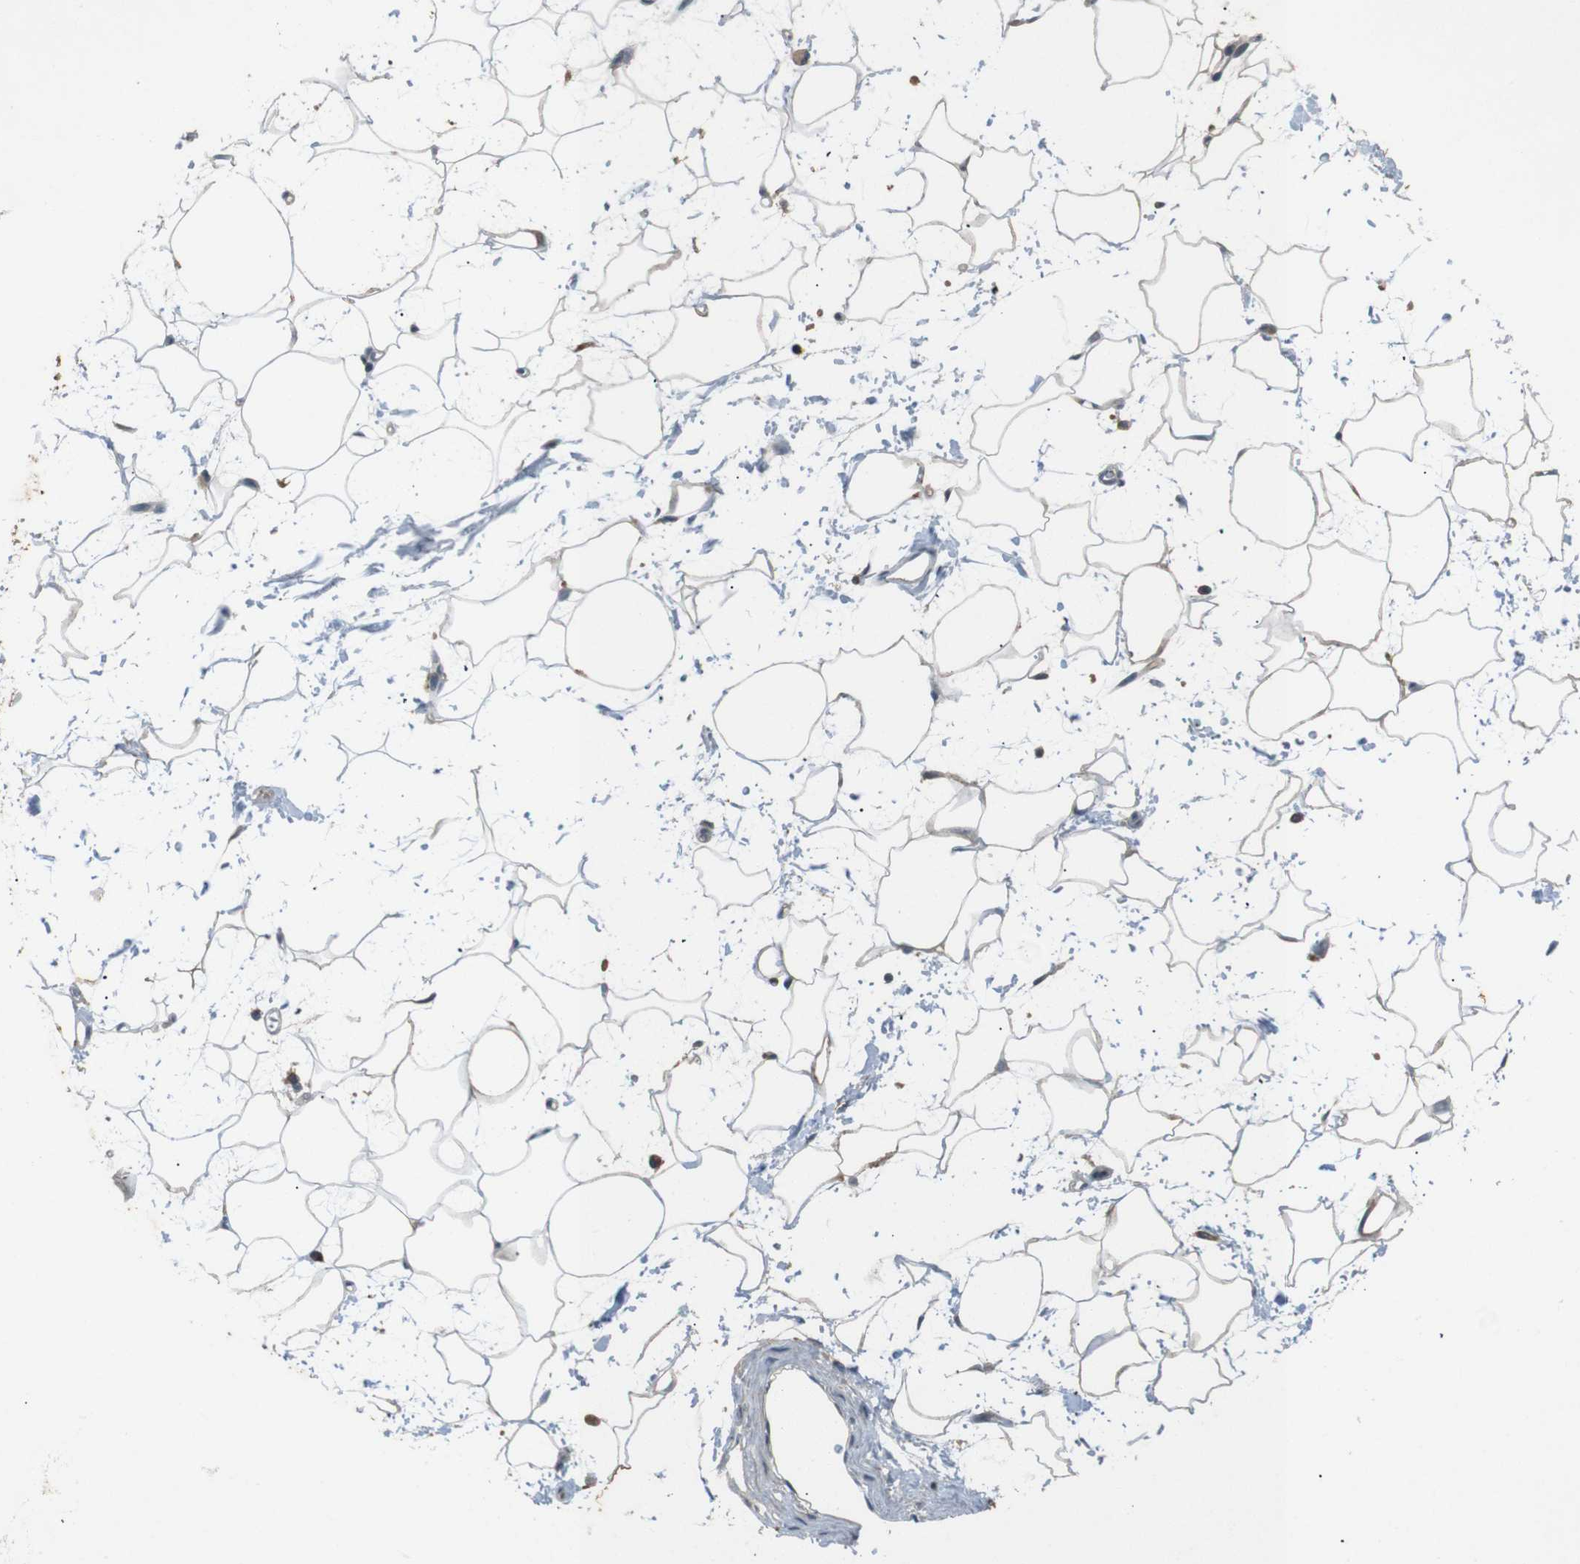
{"staining": {"intensity": "negative", "quantity": "none", "location": "none"}, "tissue": "adipose tissue", "cell_type": "Adipocytes", "image_type": "normal", "snomed": [{"axis": "morphology", "description": "Normal tissue, NOS"}, {"axis": "topography", "description": "Soft tissue"}], "caption": "An immunohistochemistry (IHC) histopathology image of normal adipose tissue is shown. There is no staining in adipocytes of adipose tissue. (DAB (3,3'-diaminobenzidine) IHC, high magnification).", "gene": "MAGI2", "patient": {"sex": "male", "age": 72}}